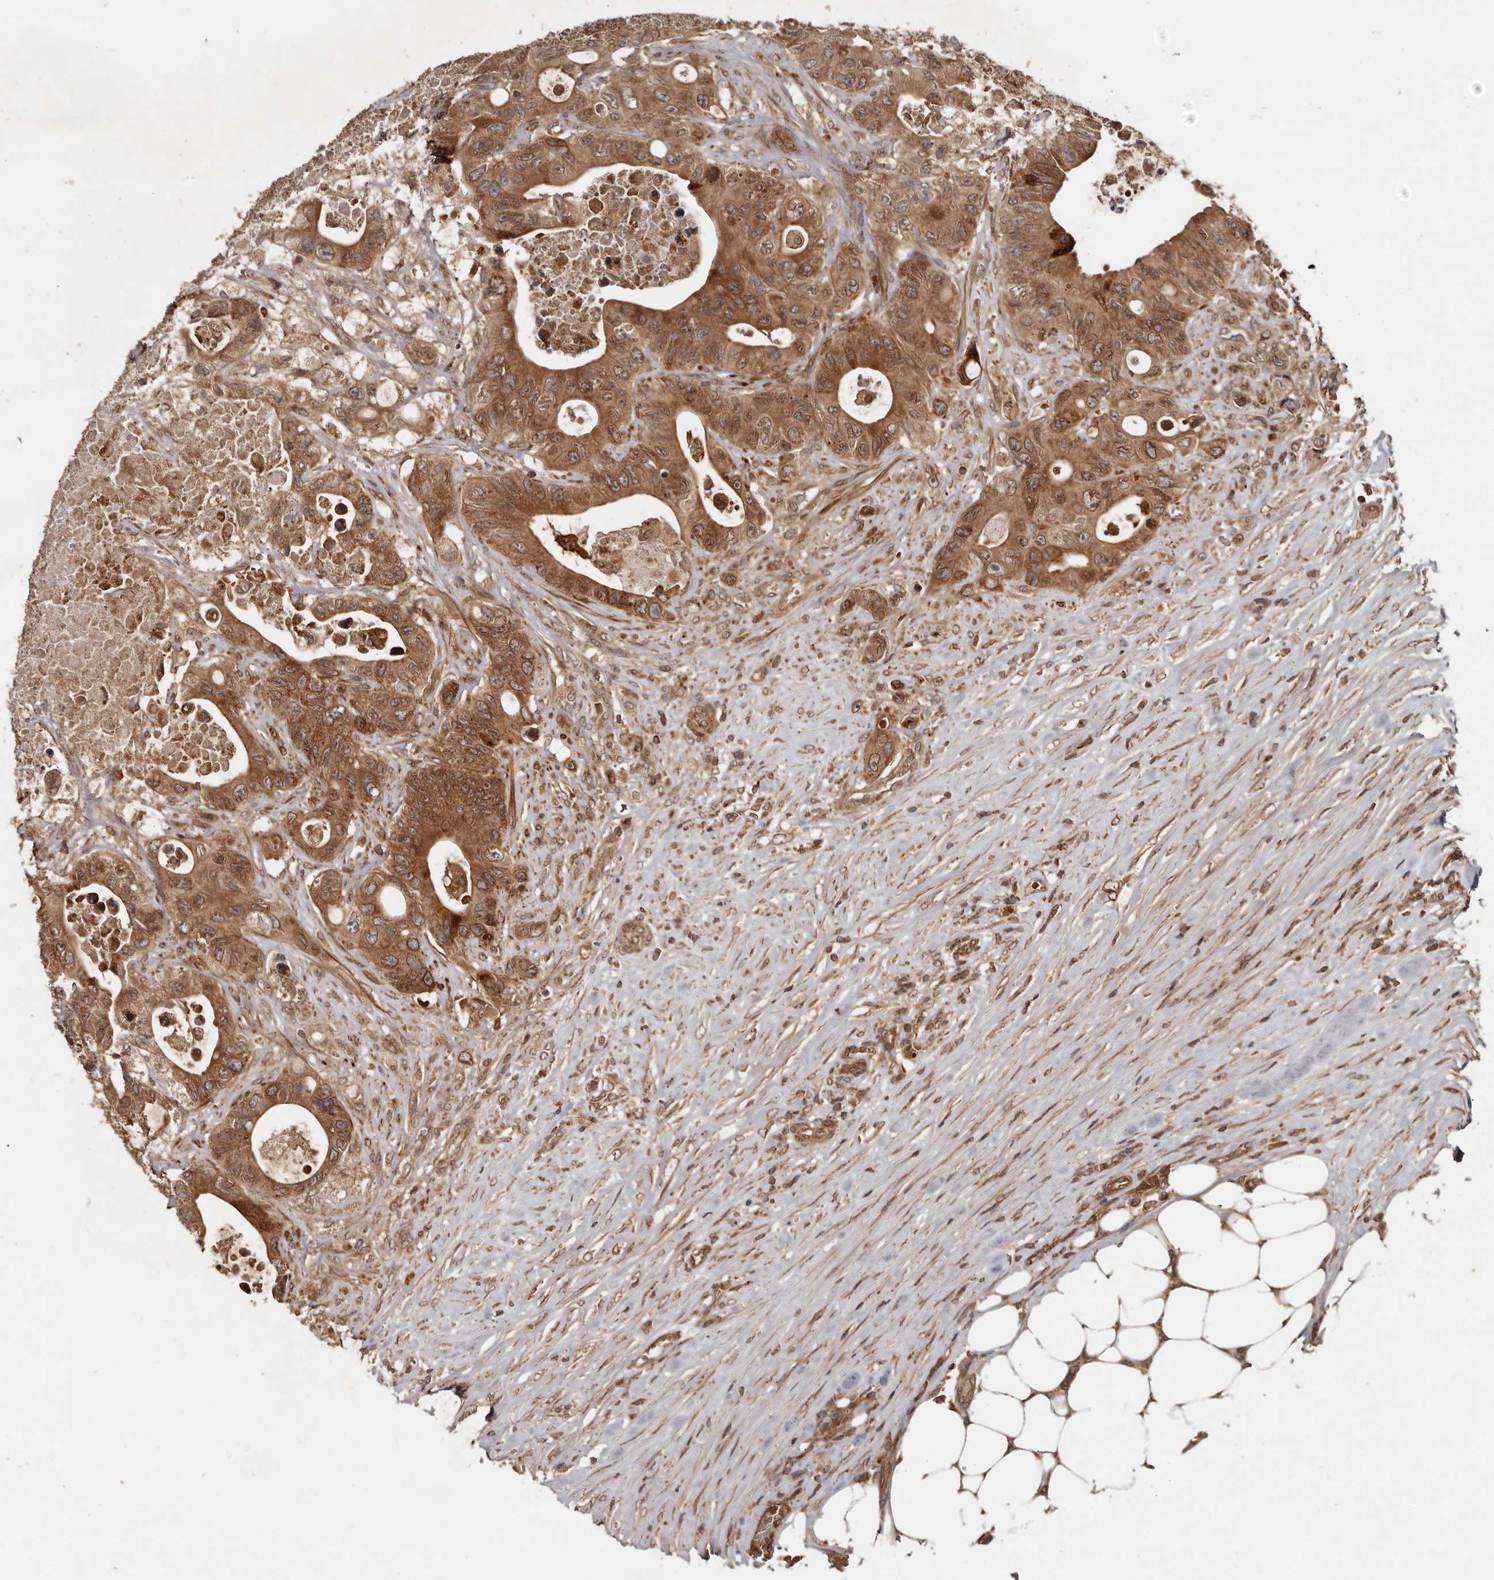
{"staining": {"intensity": "strong", "quantity": ">75%", "location": "cytoplasmic/membranous"}, "tissue": "colorectal cancer", "cell_type": "Tumor cells", "image_type": "cancer", "snomed": [{"axis": "morphology", "description": "Adenocarcinoma, NOS"}, {"axis": "topography", "description": "Colon"}], "caption": "This micrograph demonstrates IHC staining of human colorectal cancer, with high strong cytoplasmic/membranous positivity in about >75% of tumor cells.", "gene": "STK36", "patient": {"sex": "female", "age": 46}}